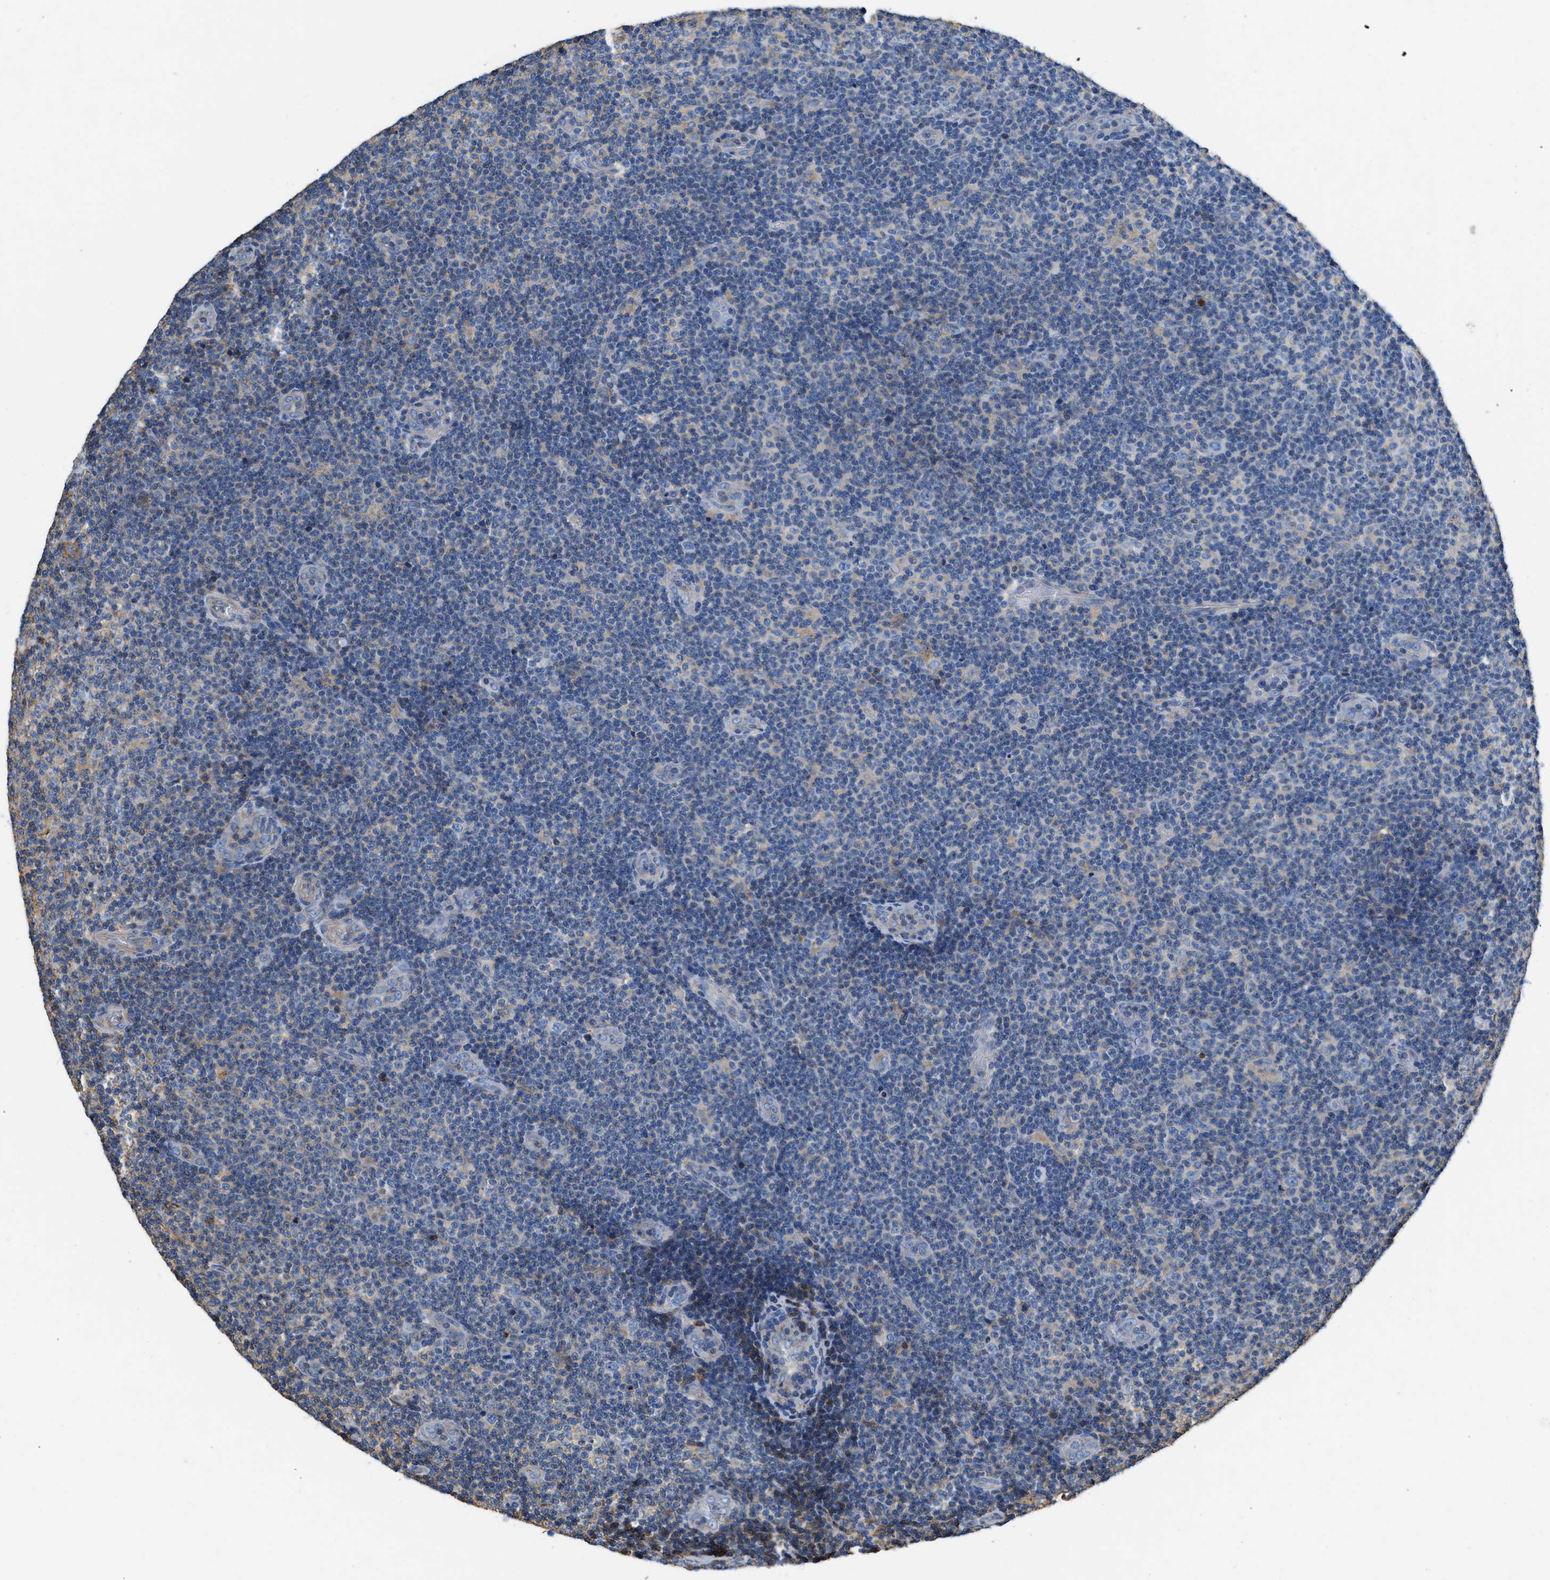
{"staining": {"intensity": "negative", "quantity": "none", "location": "none"}, "tissue": "lymphoma", "cell_type": "Tumor cells", "image_type": "cancer", "snomed": [{"axis": "morphology", "description": "Malignant lymphoma, non-Hodgkin's type, Low grade"}, {"axis": "topography", "description": "Lymph node"}], "caption": "Immunohistochemistry (IHC) of lymphoma reveals no positivity in tumor cells. (DAB IHC visualized using brightfield microscopy, high magnification).", "gene": "ATP6V0D1", "patient": {"sex": "male", "age": 83}}